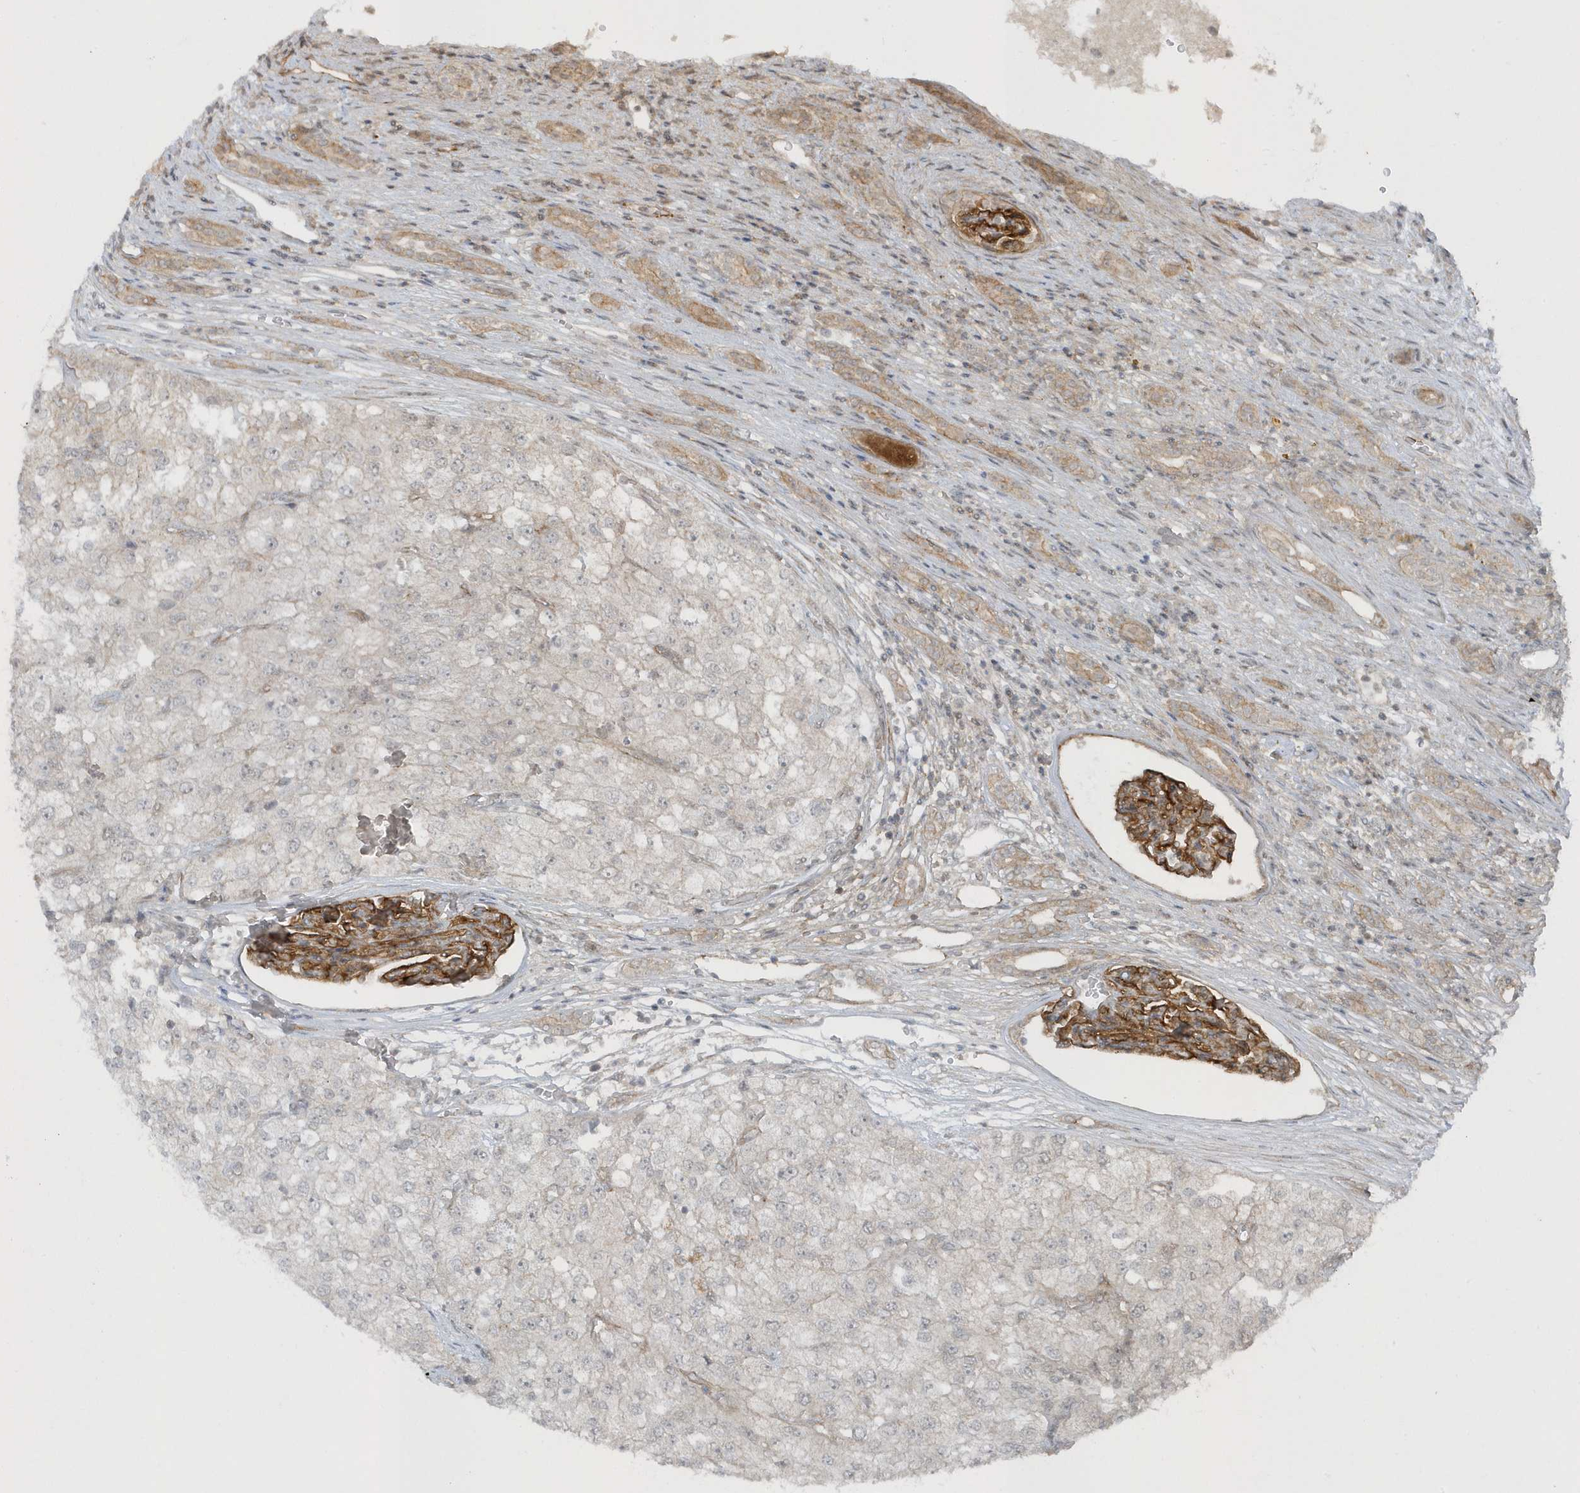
{"staining": {"intensity": "negative", "quantity": "none", "location": "none"}, "tissue": "renal cancer", "cell_type": "Tumor cells", "image_type": "cancer", "snomed": [{"axis": "morphology", "description": "Adenocarcinoma, NOS"}, {"axis": "topography", "description": "Kidney"}], "caption": "Immunohistochemical staining of human renal cancer demonstrates no significant positivity in tumor cells.", "gene": "PARD3B", "patient": {"sex": "female", "age": 54}}